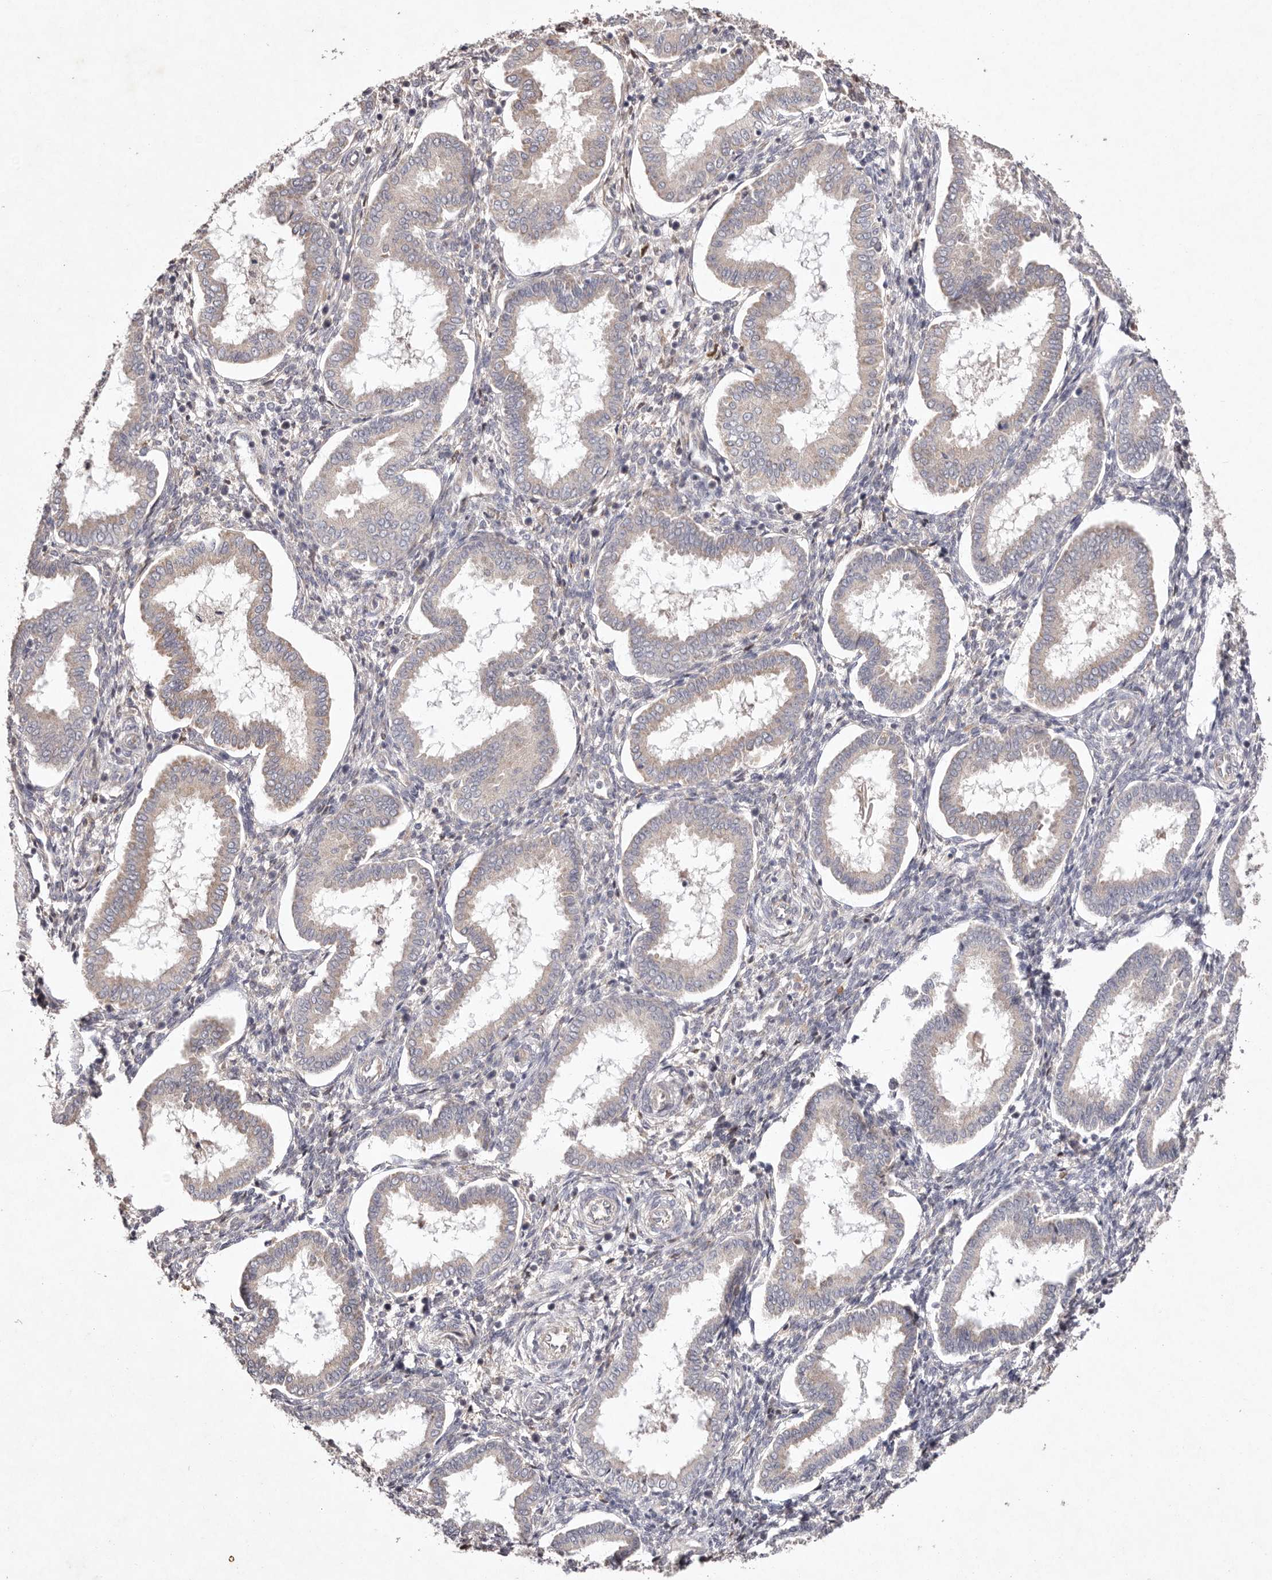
{"staining": {"intensity": "weak", "quantity": "<25%", "location": "cytoplasmic/membranous"}, "tissue": "endometrium", "cell_type": "Cells in endometrial stroma", "image_type": "normal", "snomed": [{"axis": "morphology", "description": "Normal tissue, NOS"}, {"axis": "topography", "description": "Endometrium"}], "caption": "Cells in endometrial stroma are negative for protein expression in normal human endometrium.", "gene": "TSC2", "patient": {"sex": "female", "age": 24}}